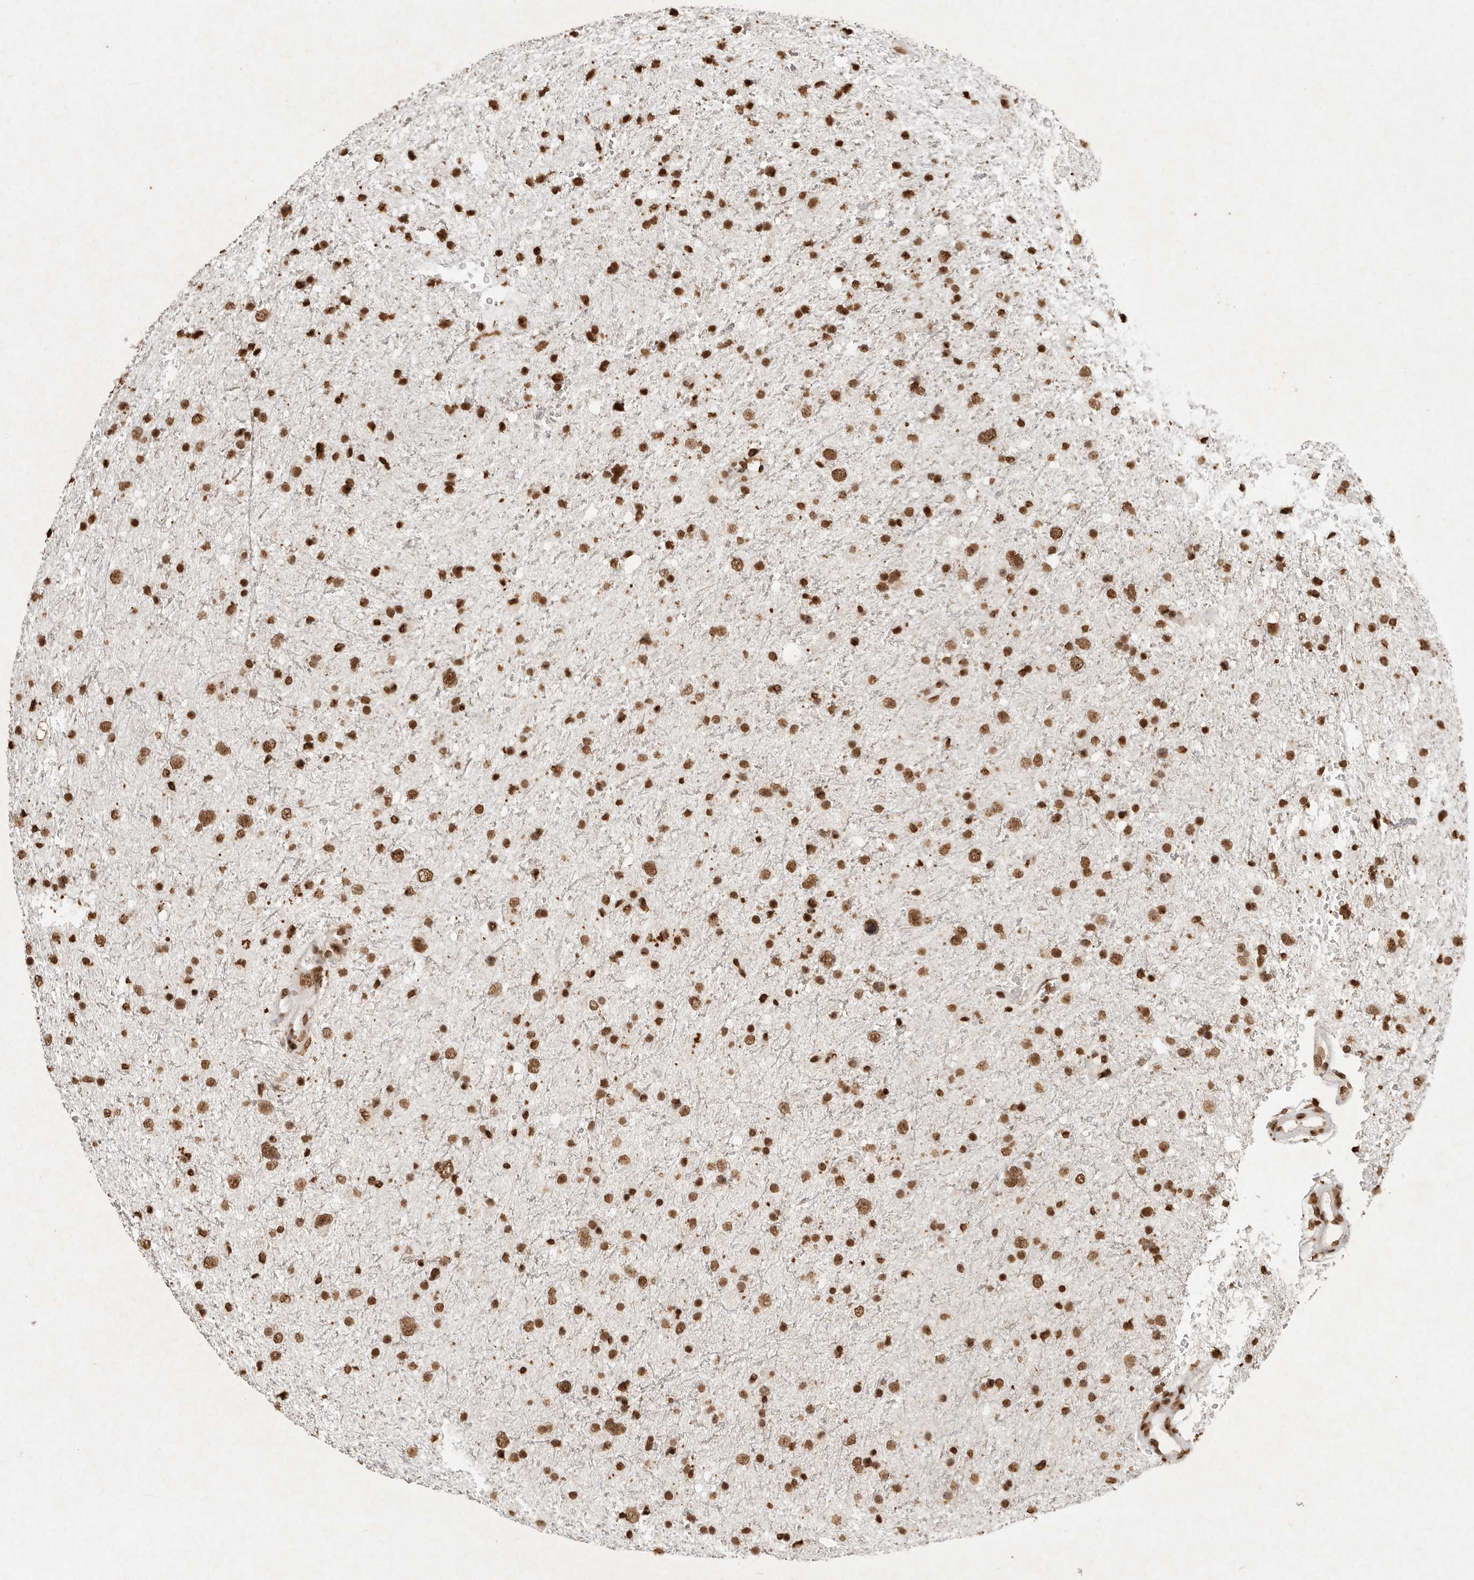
{"staining": {"intensity": "moderate", "quantity": ">75%", "location": "nuclear"}, "tissue": "glioma", "cell_type": "Tumor cells", "image_type": "cancer", "snomed": [{"axis": "morphology", "description": "Glioma, malignant, Low grade"}, {"axis": "topography", "description": "Brain"}], "caption": "This is an image of IHC staining of glioma, which shows moderate expression in the nuclear of tumor cells.", "gene": "NKX3-2", "patient": {"sex": "female", "age": 37}}